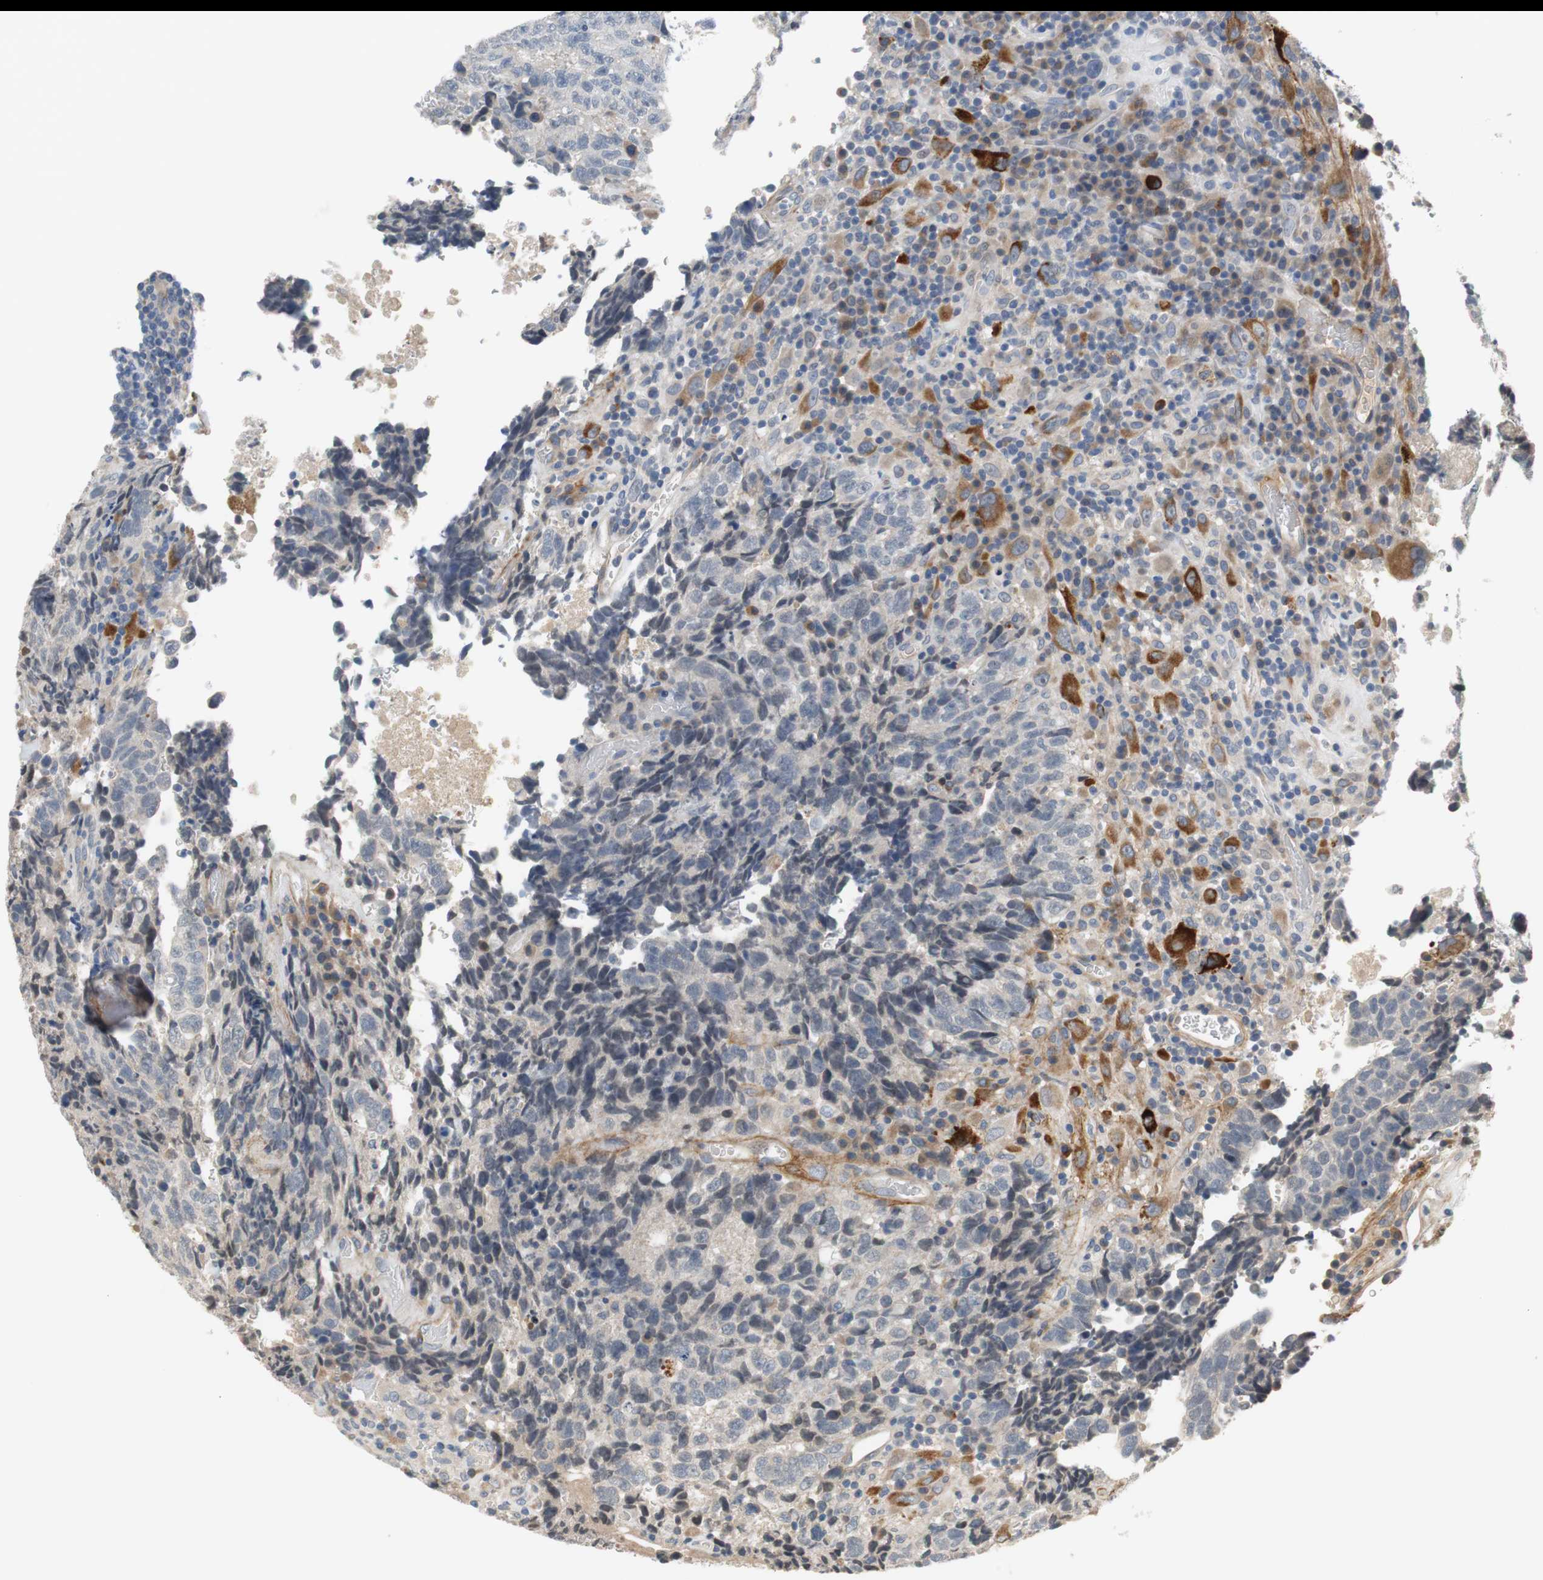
{"staining": {"intensity": "weak", "quantity": "25%-75%", "location": "cytoplasmic/membranous"}, "tissue": "testis cancer", "cell_type": "Tumor cells", "image_type": "cancer", "snomed": [{"axis": "morphology", "description": "Necrosis, NOS"}, {"axis": "morphology", "description": "Carcinoma, Embryonal, NOS"}, {"axis": "topography", "description": "Testis"}], "caption": "A brown stain shows weak cytoplasmic/membranous positivity of a protein in testis cancer tumor cells. The staining was performed using DAB (3,3'-diaminobenzidine) to visualize the protein expression in brown, while the nuclei were stained in blue with hematoxylin (Magnification: 20x).", "gene": "COL12A1", "patient": {"sex": "male", "age": 19}}